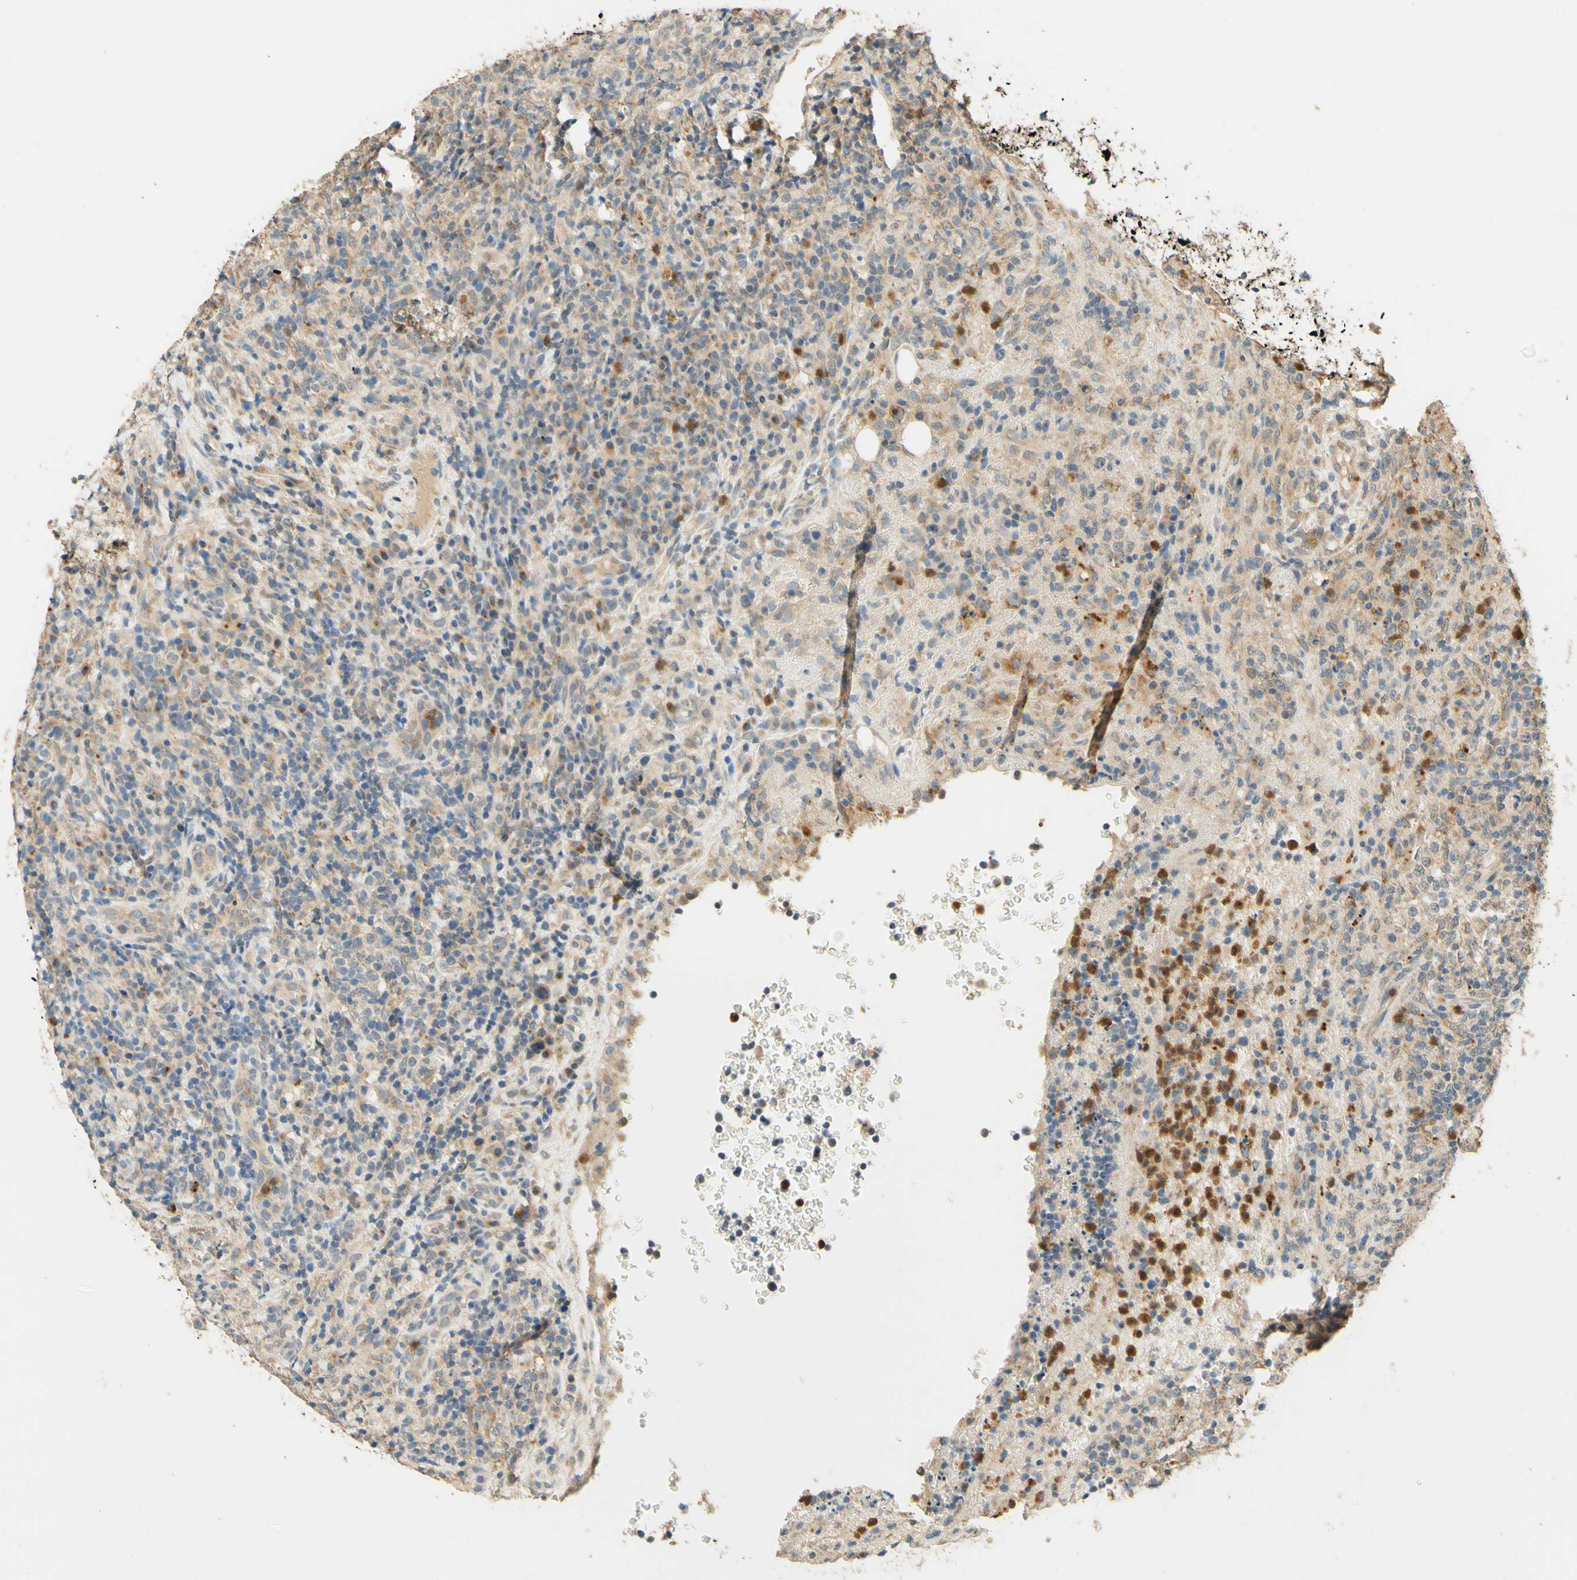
{"staining": {"intensity": "weak", "quantity": "25%-75%", "location": "cytoplasmic/membranous"}, "tissue": "lymphoma", "cell_type": "Tumor cells", "image_type": "cancer", "snomed": [{"axis": "morphology", "description": "Malignant lymphoma, non-Hodgkin's type, High grade"}, {"axis": "topography", "description": "Lymph node"}], "caption": "Tumor cells display low levels of weak cytoplasmic/membranous positivity in about 25%-75% of cells in human malignant lymphoma, non-Hodgkin's type (high-grade). The staining was performed using DAB (3,3'-diaminobenzidine), with brown indicating positive protein expression. Nuclei are stained blue with hematoxylin.", "gene": "ENTREP2", "patient": {"sex": "female", "age": 76}}